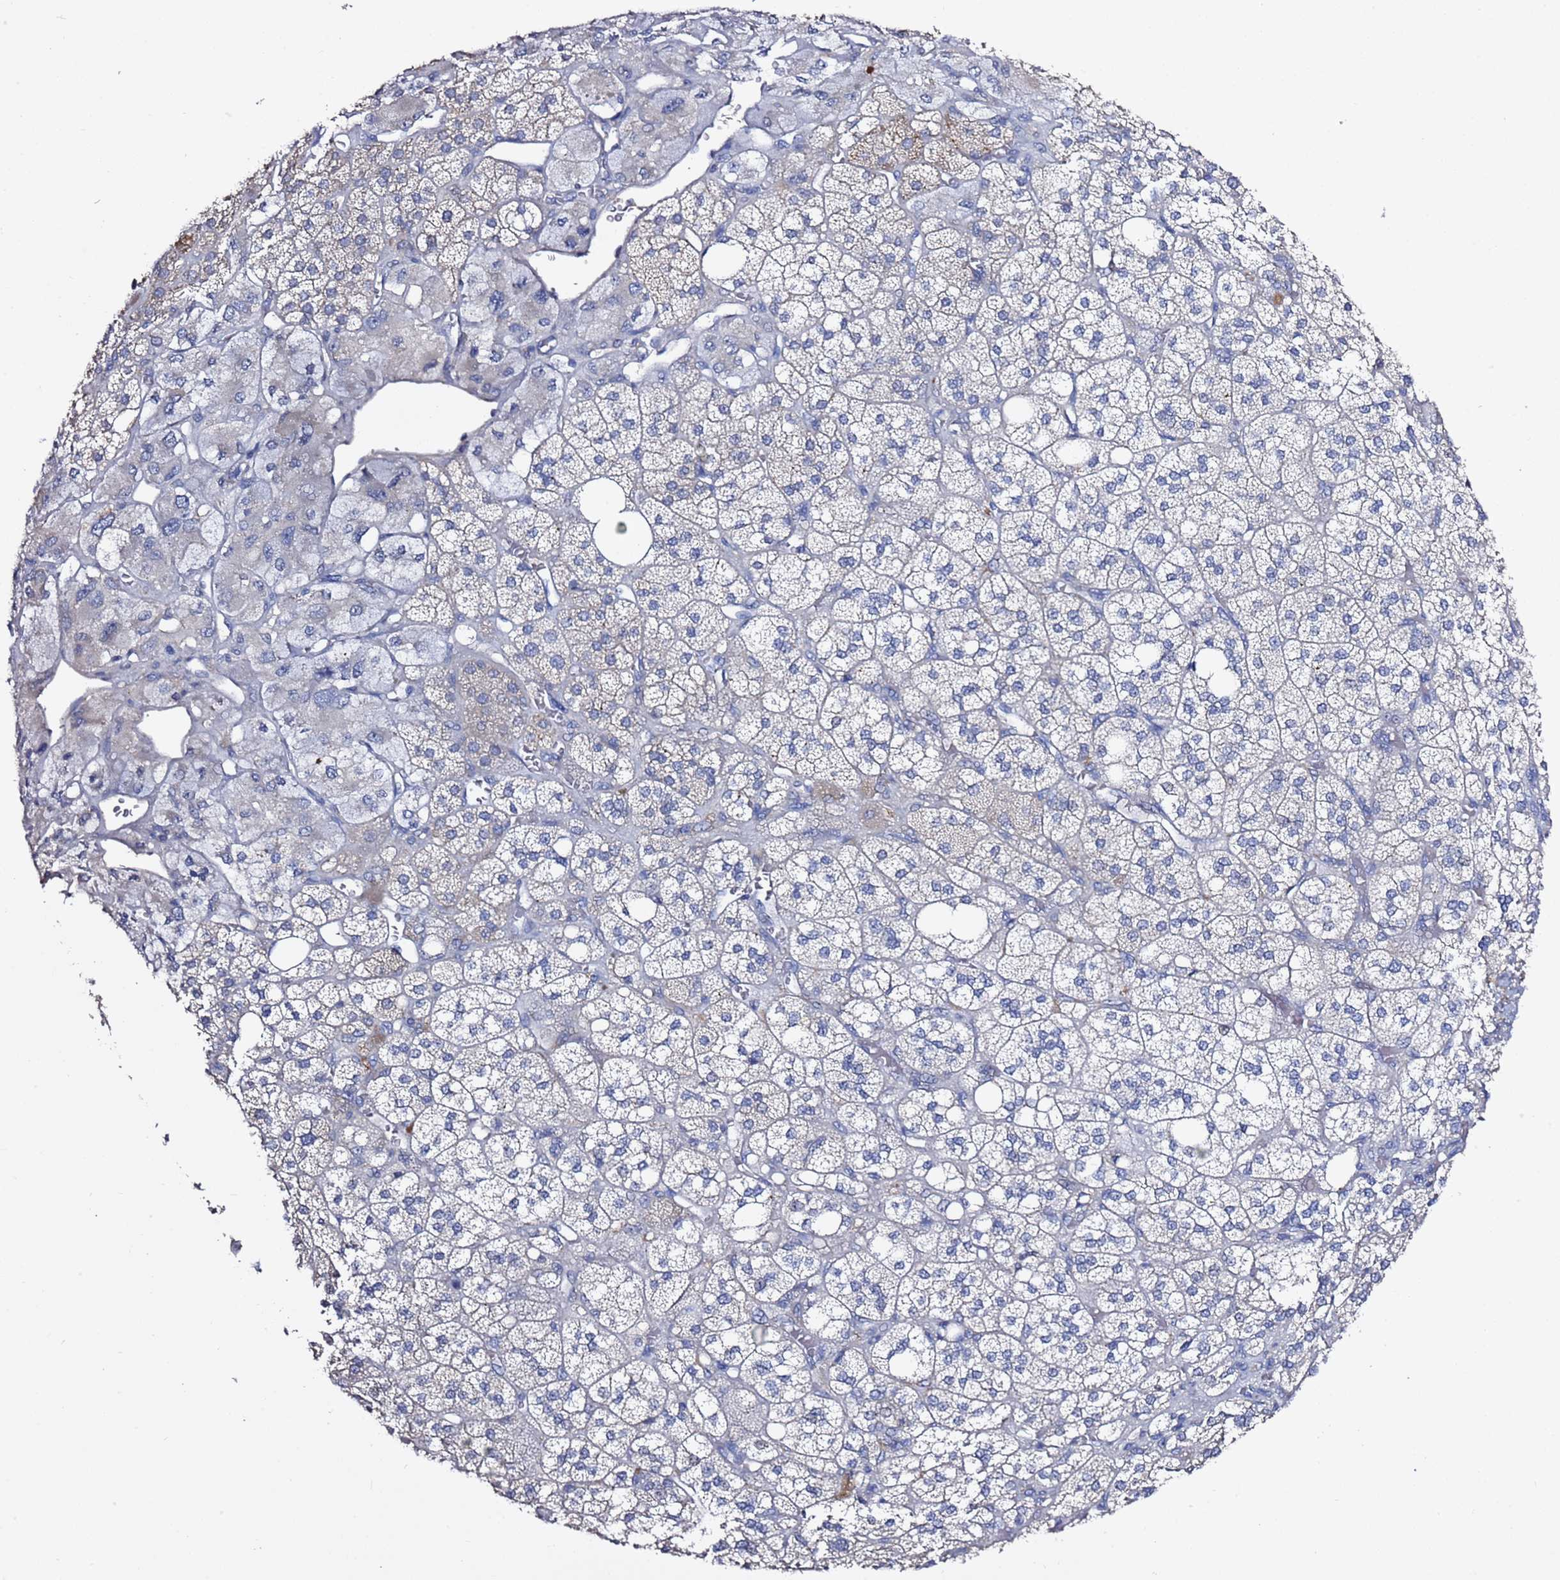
{"staining": {"intensity": "negative", "quantity": "none", "location": "none"}, "tissue": "adrenal gland", "cell_type": "Glandular cells", "image_type": "normal", "snomed": [{"axis": "morphology", "description": "Normal tissue, NOS"}, {"axis": "topography", "description": "Adrenal gland"}], "caption": "IHC of benign human adrenal gland demonstrates no staining in glandular cells. (Brightfield microscopy of DAB immunohistochemistry at high magnification).", "gene": "RABL2A", "patient": {"sex": "male", "age": 61}}